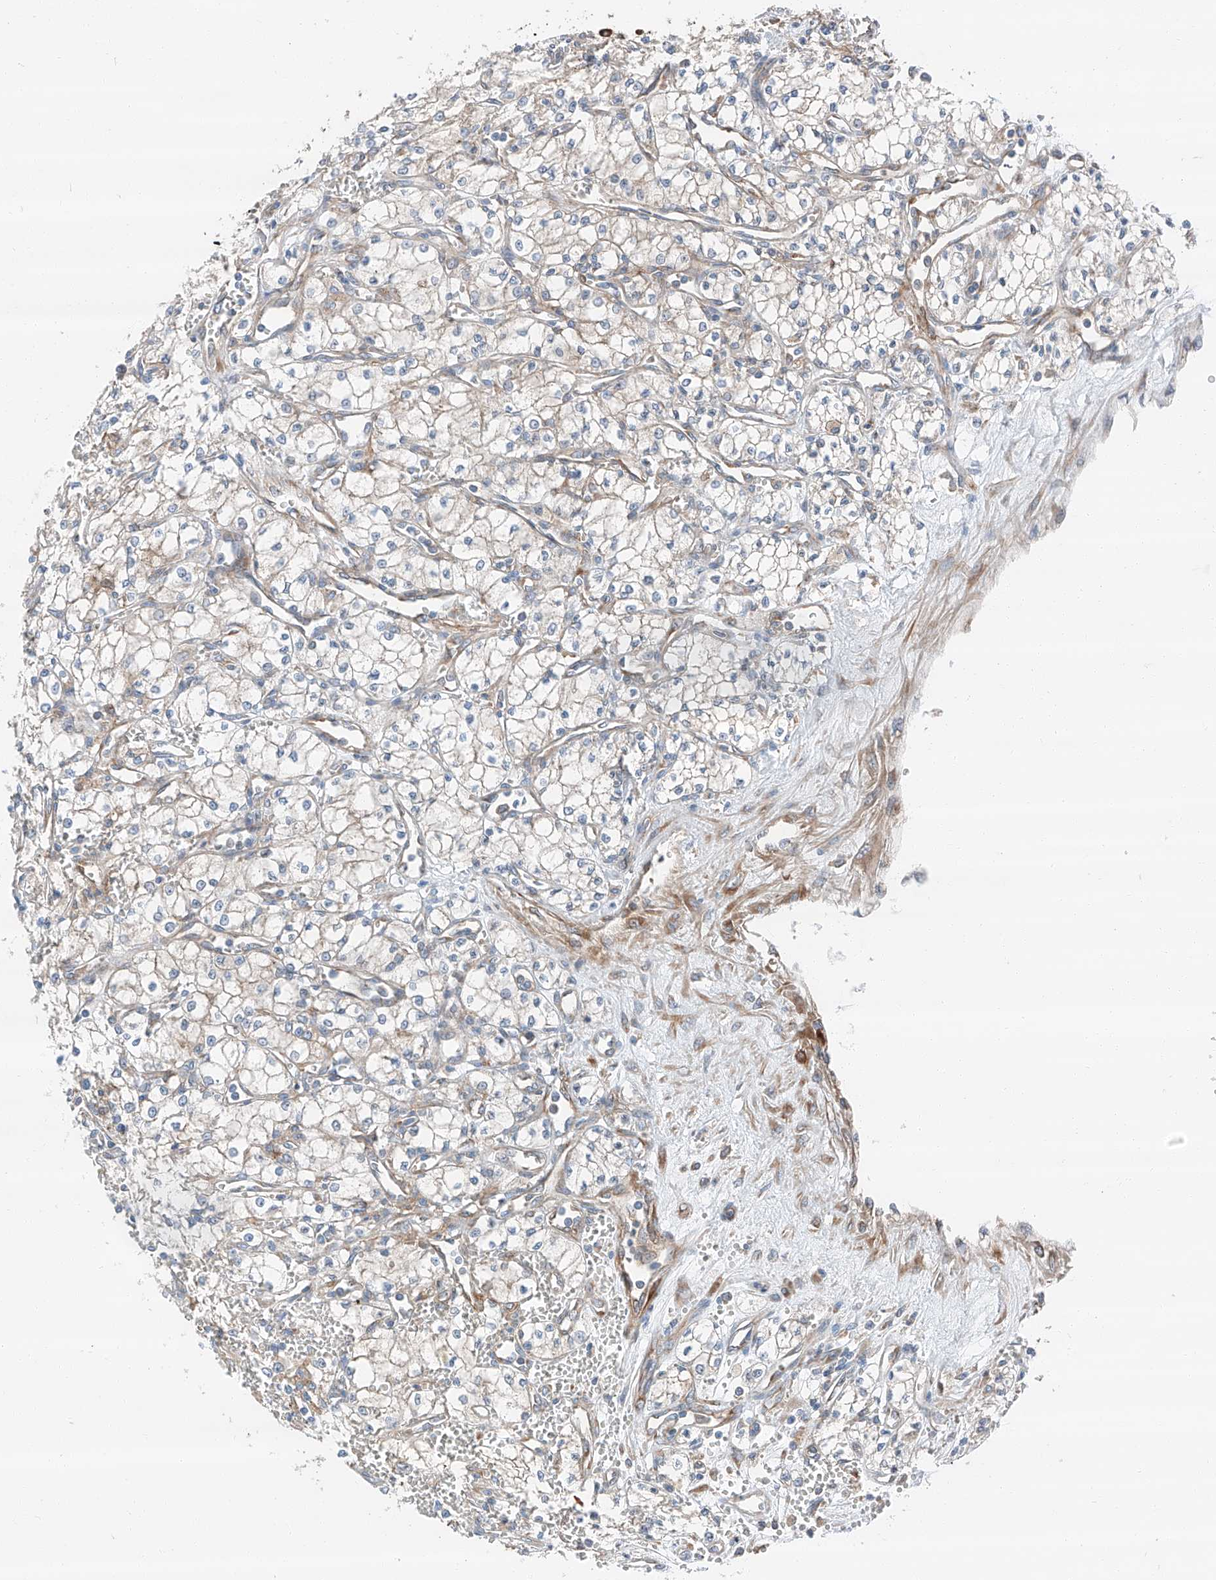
{"staining": {"intensity": "negative", "quantity": "none", "location": "none"}, "tissue": "renal cancer", "cell_type": "Tumor cells", "image_type": "cancer", "snomed": [{"axis": "morphology", "description": "Adenocarcinoma, NOS"}, {"axis": "topography", "description": "Kidney"}], "caption": "An image of renal cancer stained for a protein displays no brown staining in tumor cells.", "gene": "ZC3H15", "patient": {"sex": "male", "age": 59}}